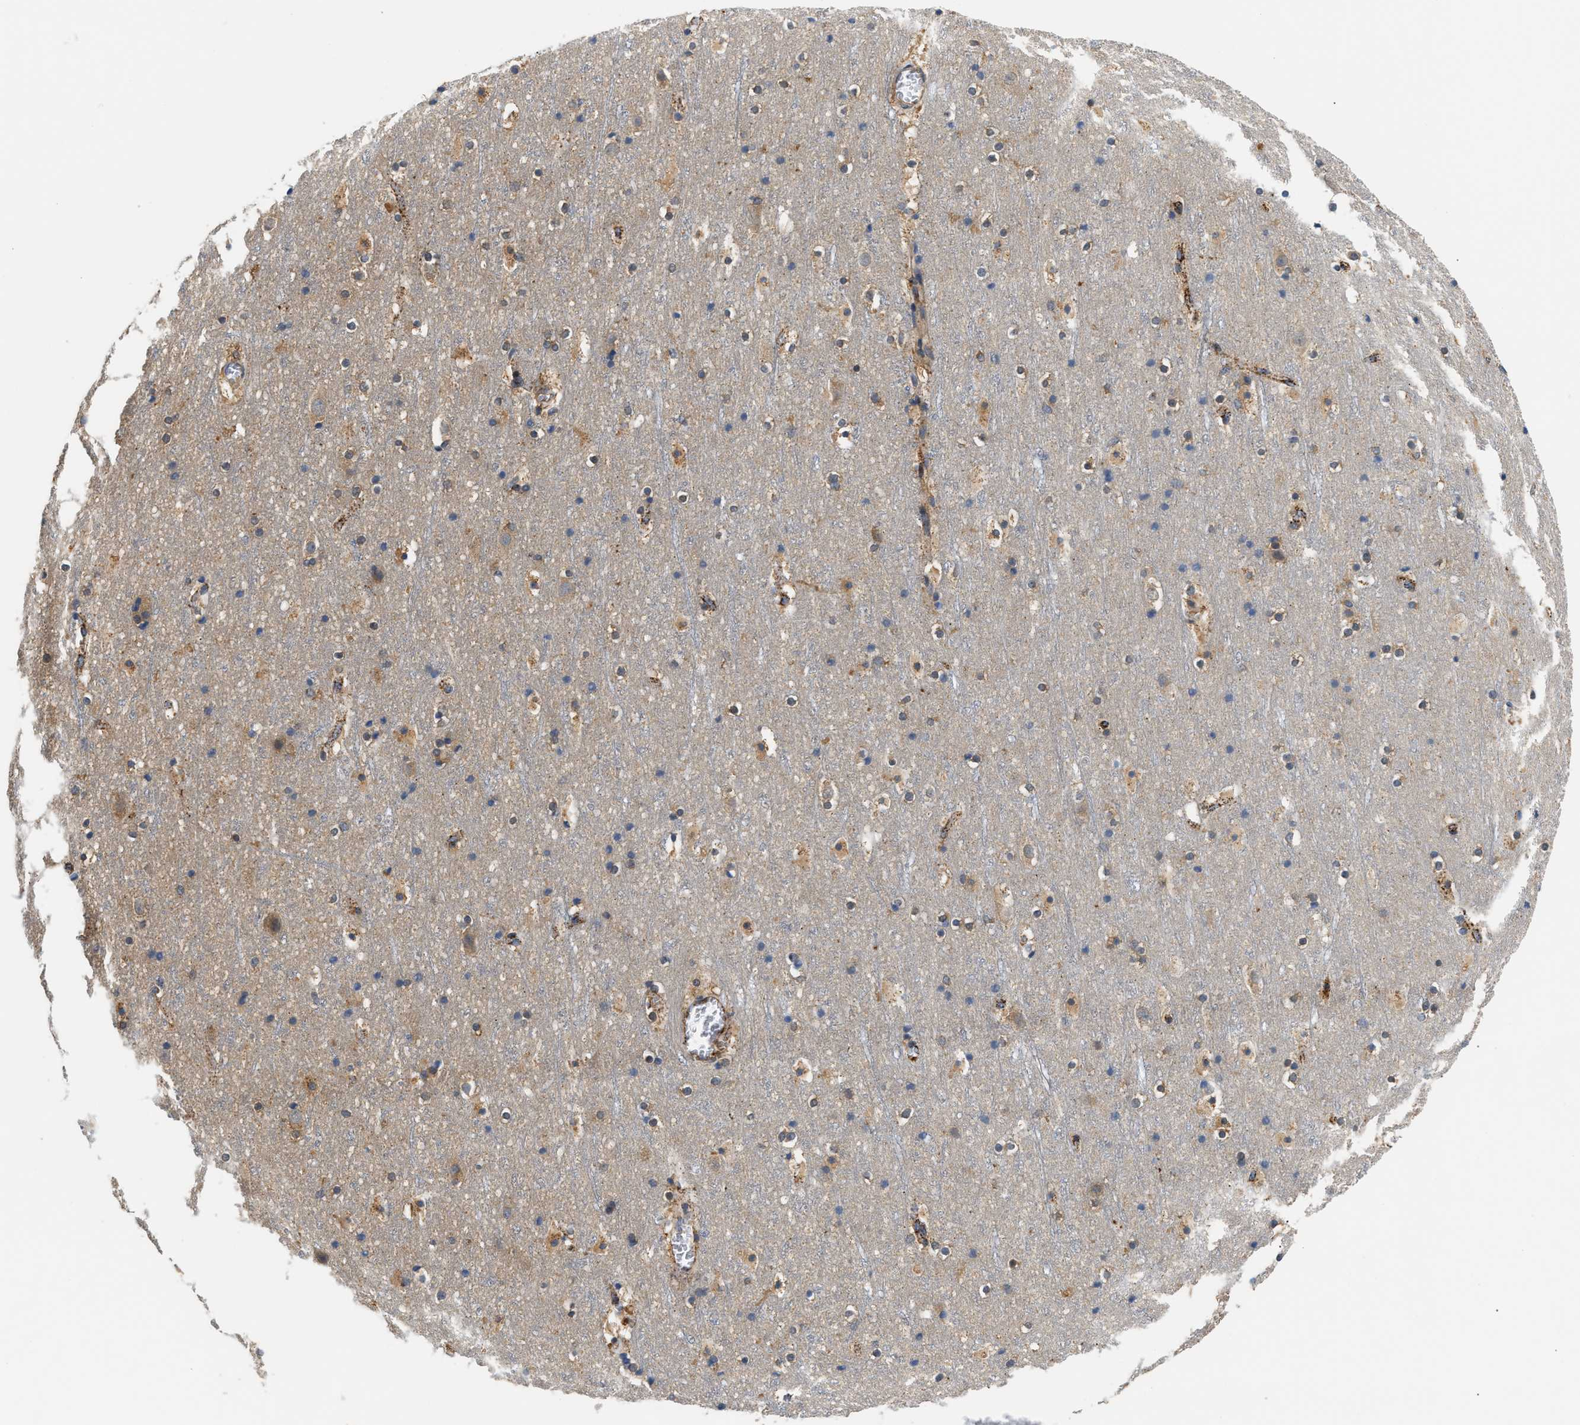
{"staining": {"intensity": "weak", "quantity": "<25%", "location": "cytoplasmic/membranous"}, "tissue": "cerebral cortex", "cell_type": "Endothelial cells", "image_type": "normal", "snomed": [{"axis": "morphology", "description": "Normal tissue, NOS"}, {"axis": "topography", "description": "Cerebral cortex"}], "caption": "A high-resolution histopathology image shows immunohistochemistry staining of normal cerebral cortex, which demonstrates no significant expression in endothelial cells.", "gene": "CCM2", "patient": {"sex": "male", "age": 45}}